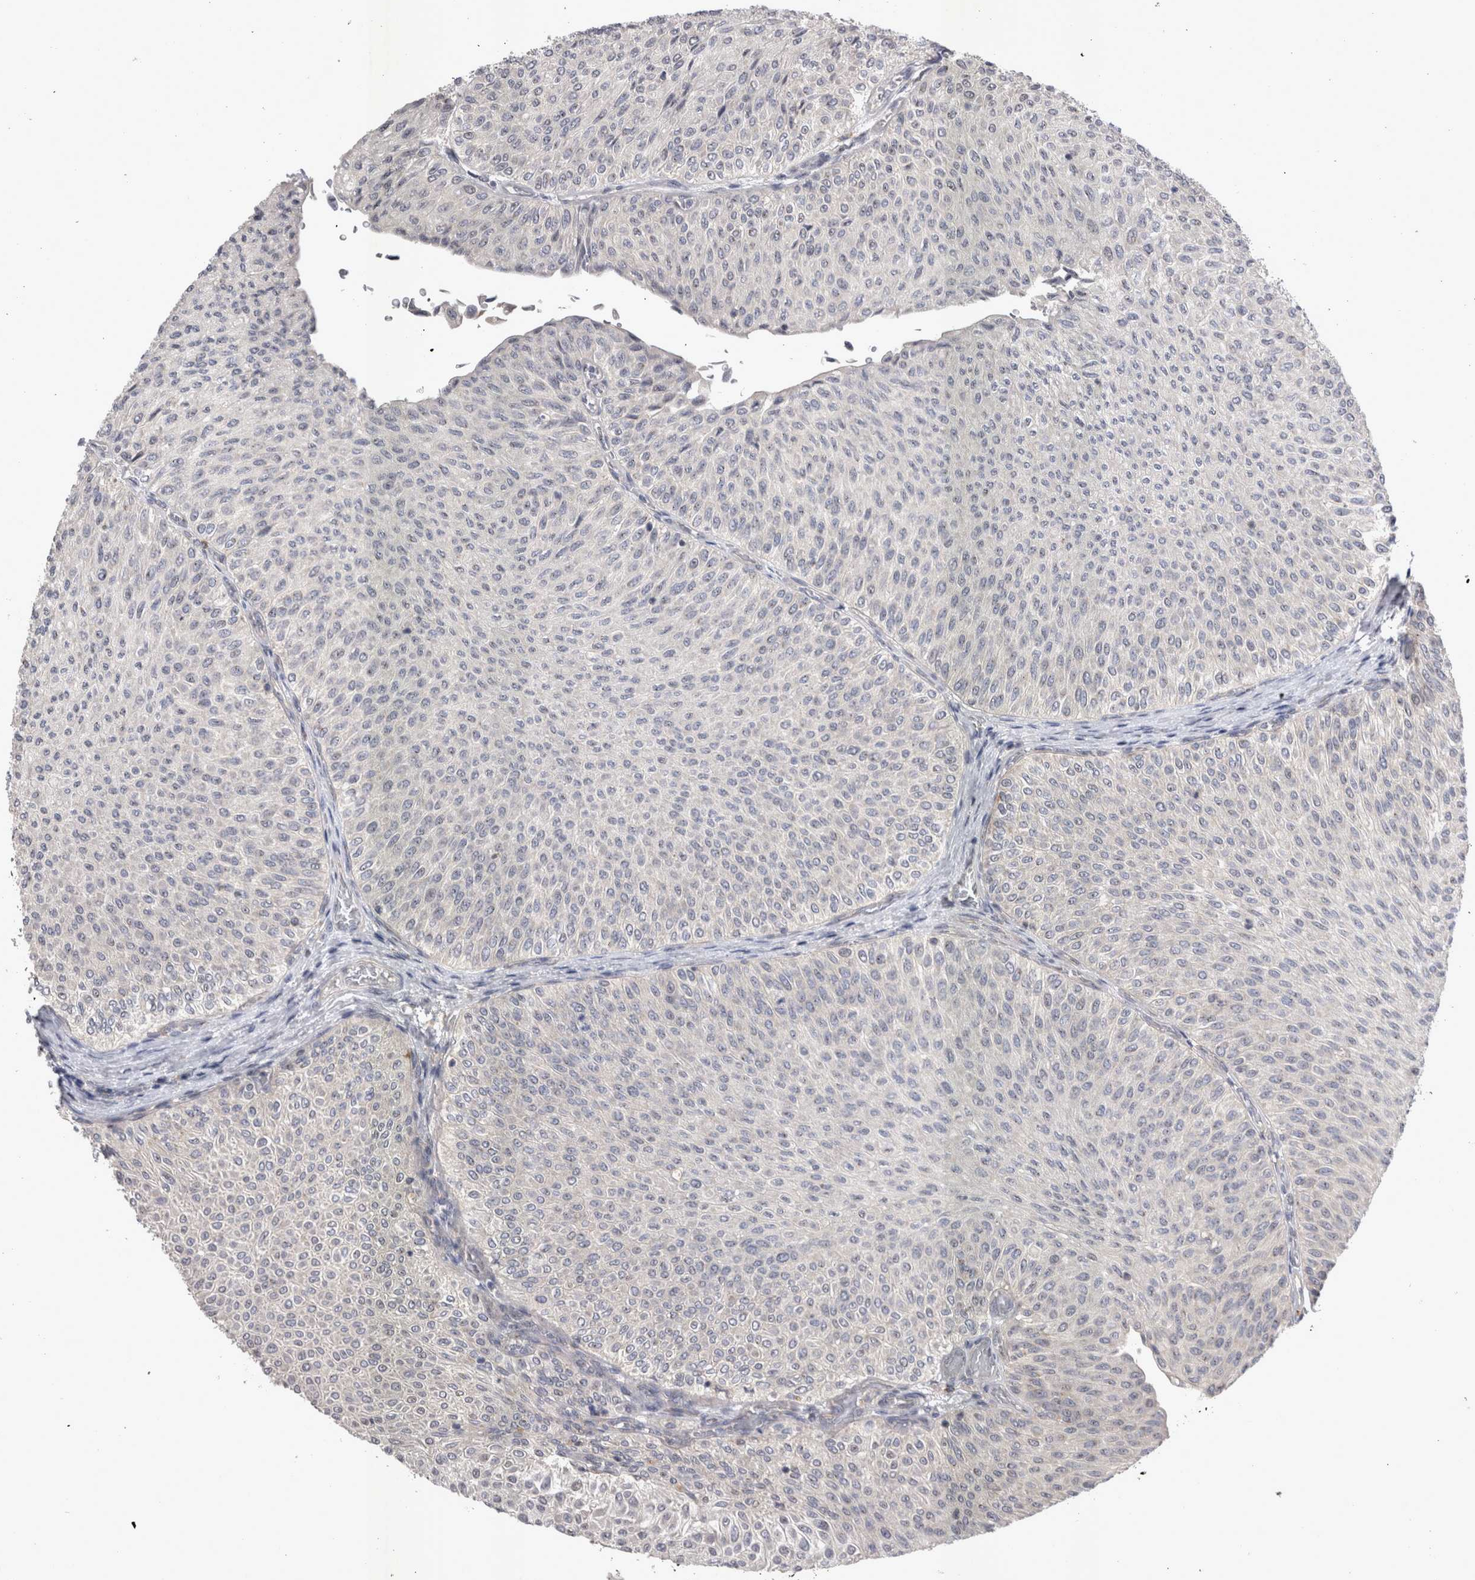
{"staining": {"intensity": "negative", "quantity": "none", "location": "none"}, "tissue": "urothelial cancer", "cell_type": "Tumor cells", "image_type": "cancer", "snomed": [{"axis": "morphology", "description": "Urothelial carcinoma, Low grade"}, {"axis": "topography", "description": "Urinary bladder"}], "caption": "A high-resolution photomicrograph shows immunohistochemistry staining of low-grade urothelial carcinoma, which exhibits no significant expression in tumor cells.", "gene": "CTBS", "patient": {"sex": "male", "age": 78}}